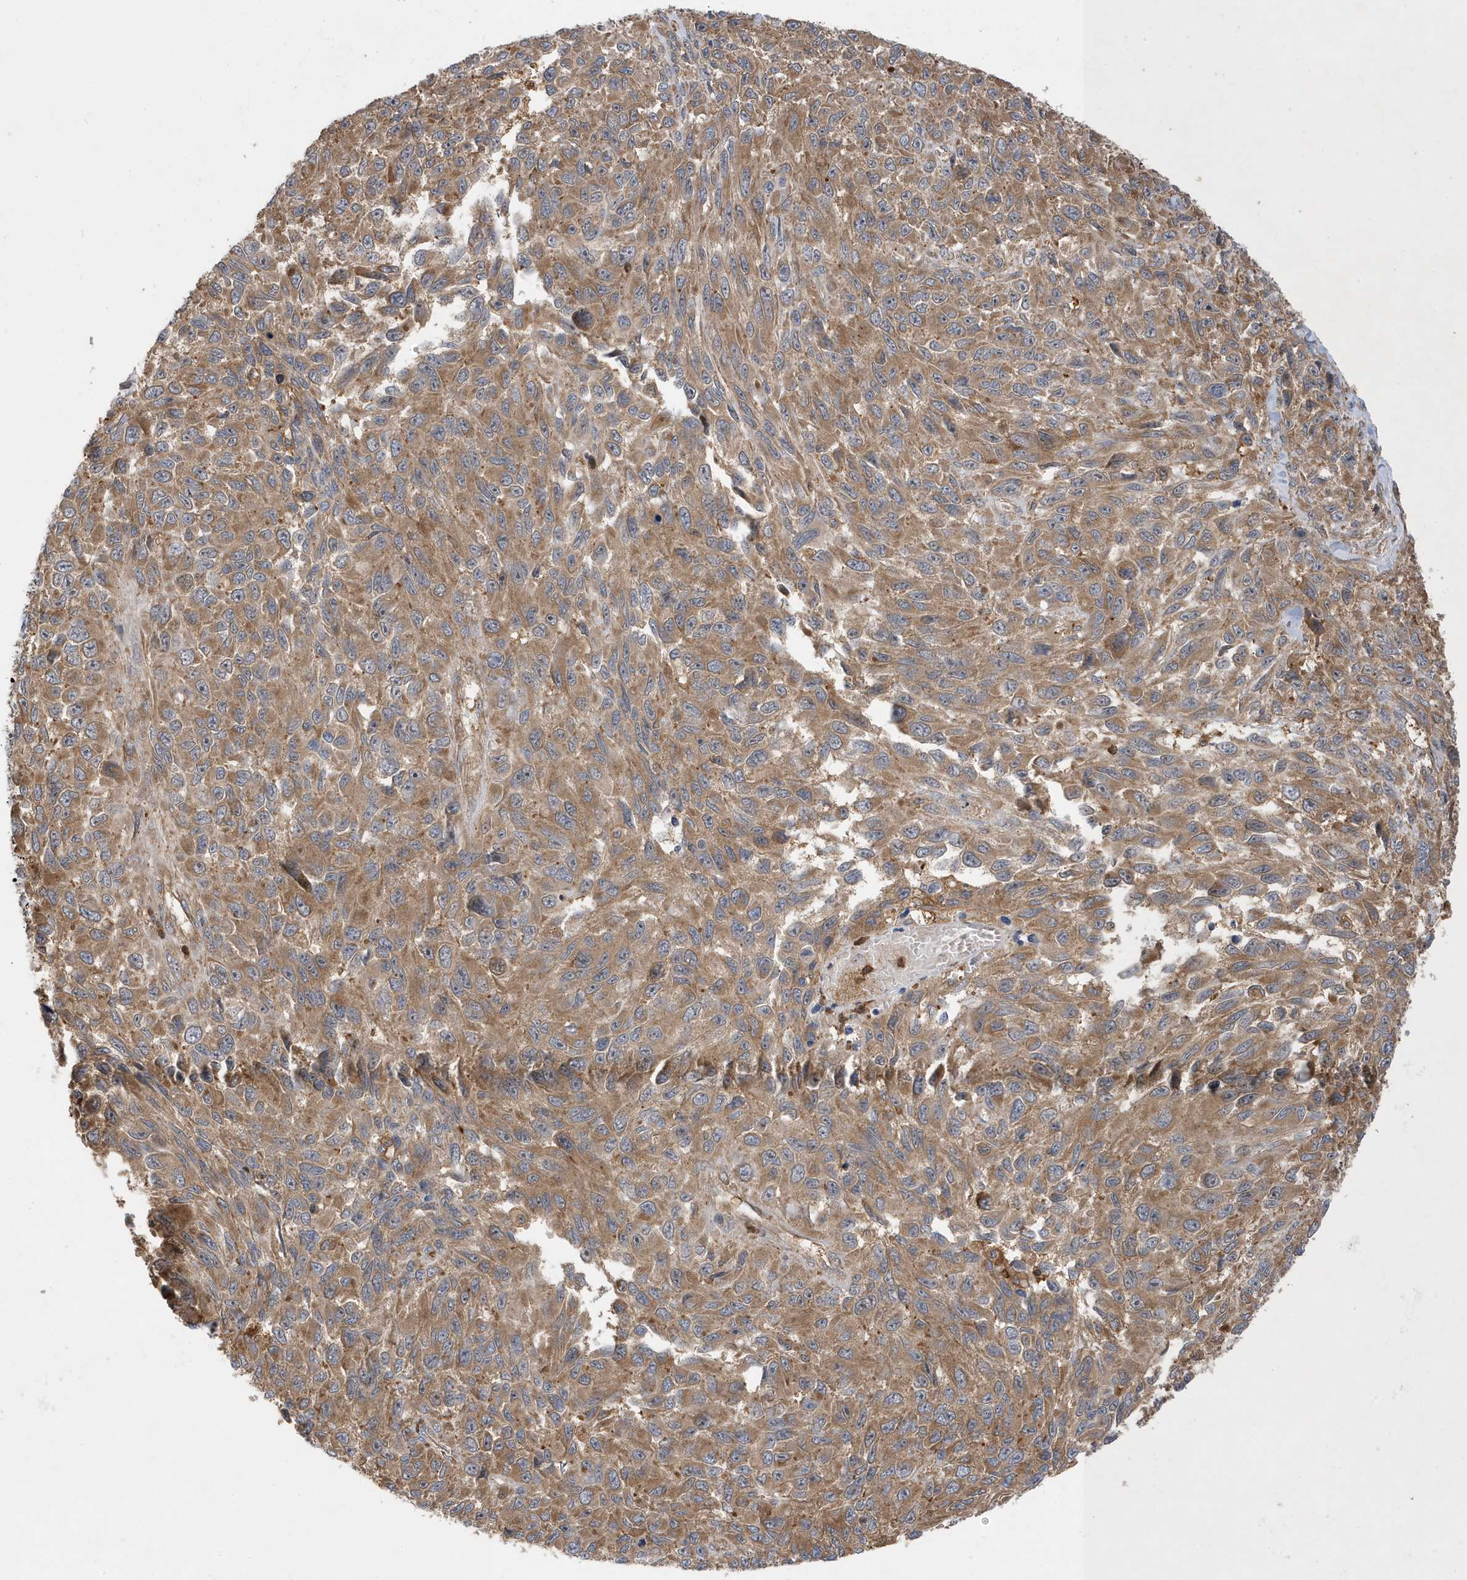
{"staining": {"intensity": "moderate", "quantity": ">75%", "location": "cytoplasmic/membranous"}, "tissue": "melanoma", "cell_type": "Tumor cells", "image_type": "cancer", "snomed": [{"axis": "morphology", "description": "Malignant melanoma, NOS"}, {"axis": "topography", "description": "Skin"}], "caption": "Immunohistochemistry (IHC) micrograph of melanoma stained for a protein (brown), which exhibits medium levels of moderate cytoplasmic/membranous positivity in about >75% of tumor cells.", "gene": "LAPTM4A", "patient": {"sex": "female", "age": 96}}